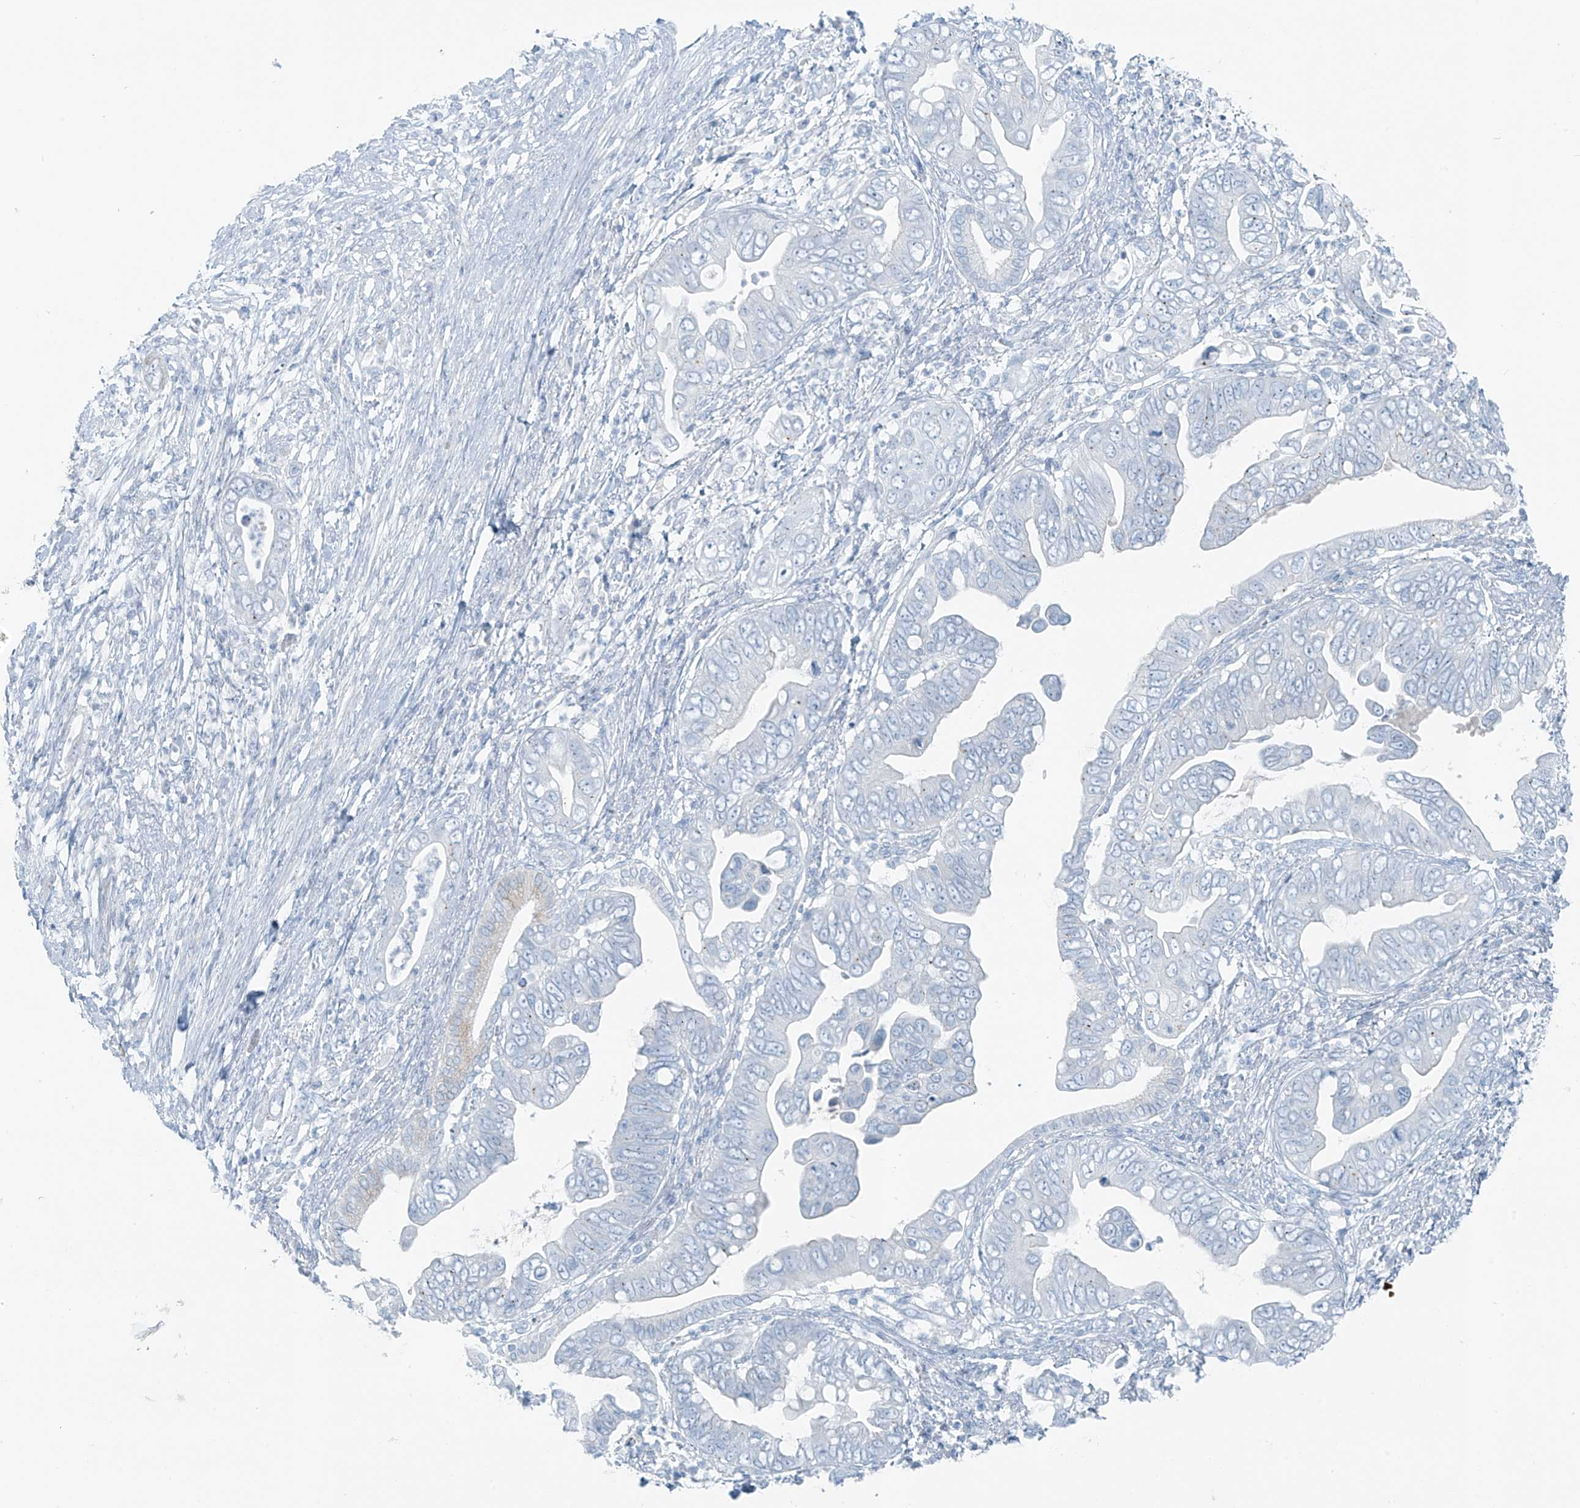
{"staining": {"intensity": "negative", "quantity": "none", "location": "none"}, "tissue": "pancreatic cancer", "cell_type": "Tumor cells", "image_type": "cancer", "snomed": [{"axis": "morphology", "description": "Adenocarcinoma, NOS"}, {"axis": "topography", "description": "Pancreas"}], "caption": "This is a histopathology image of immunohistochemistry (IHC) staining of pancreatic adenocarcinoma, which shows no staining in tumor cells.", "gene": "SLC25A43", "patient": {"sex": "male", "age": 75}}